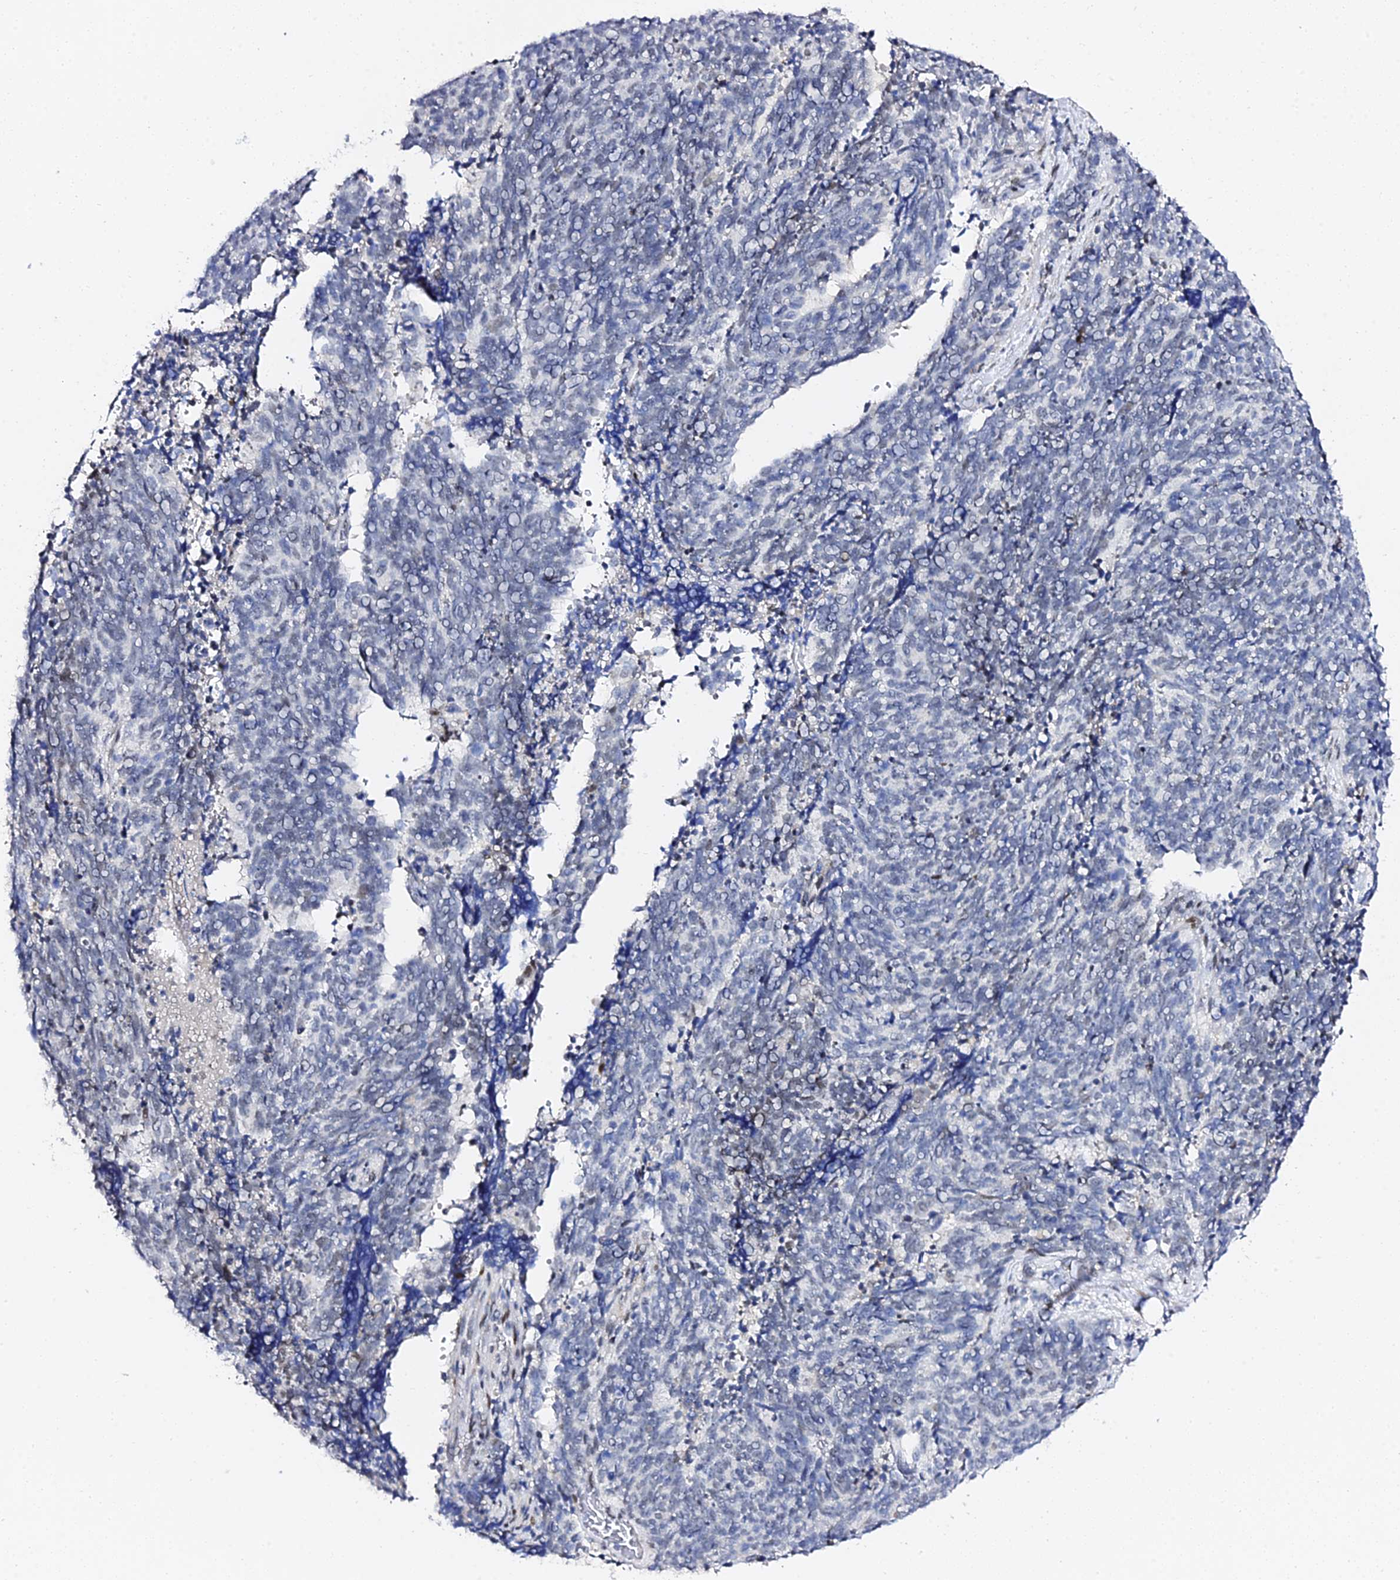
{"staining": {"intensity": "negative", "quantity": "none", "location": "none"}, "tissue": "cervical cancer", "cell_type": "Tumor cells", "image_type": "cancer", "snomed": [{"axis": "morphology", "description": "Squamous cell carcinoma, NOS"}, {"axis": "topography", "description": "Cervix"}], "caption": "Protein analysis of cervical cancer reveals no significant positivity in tumor cells.", "gene": "POFUT2", "patient": {"sex": "female", "age": 29}}